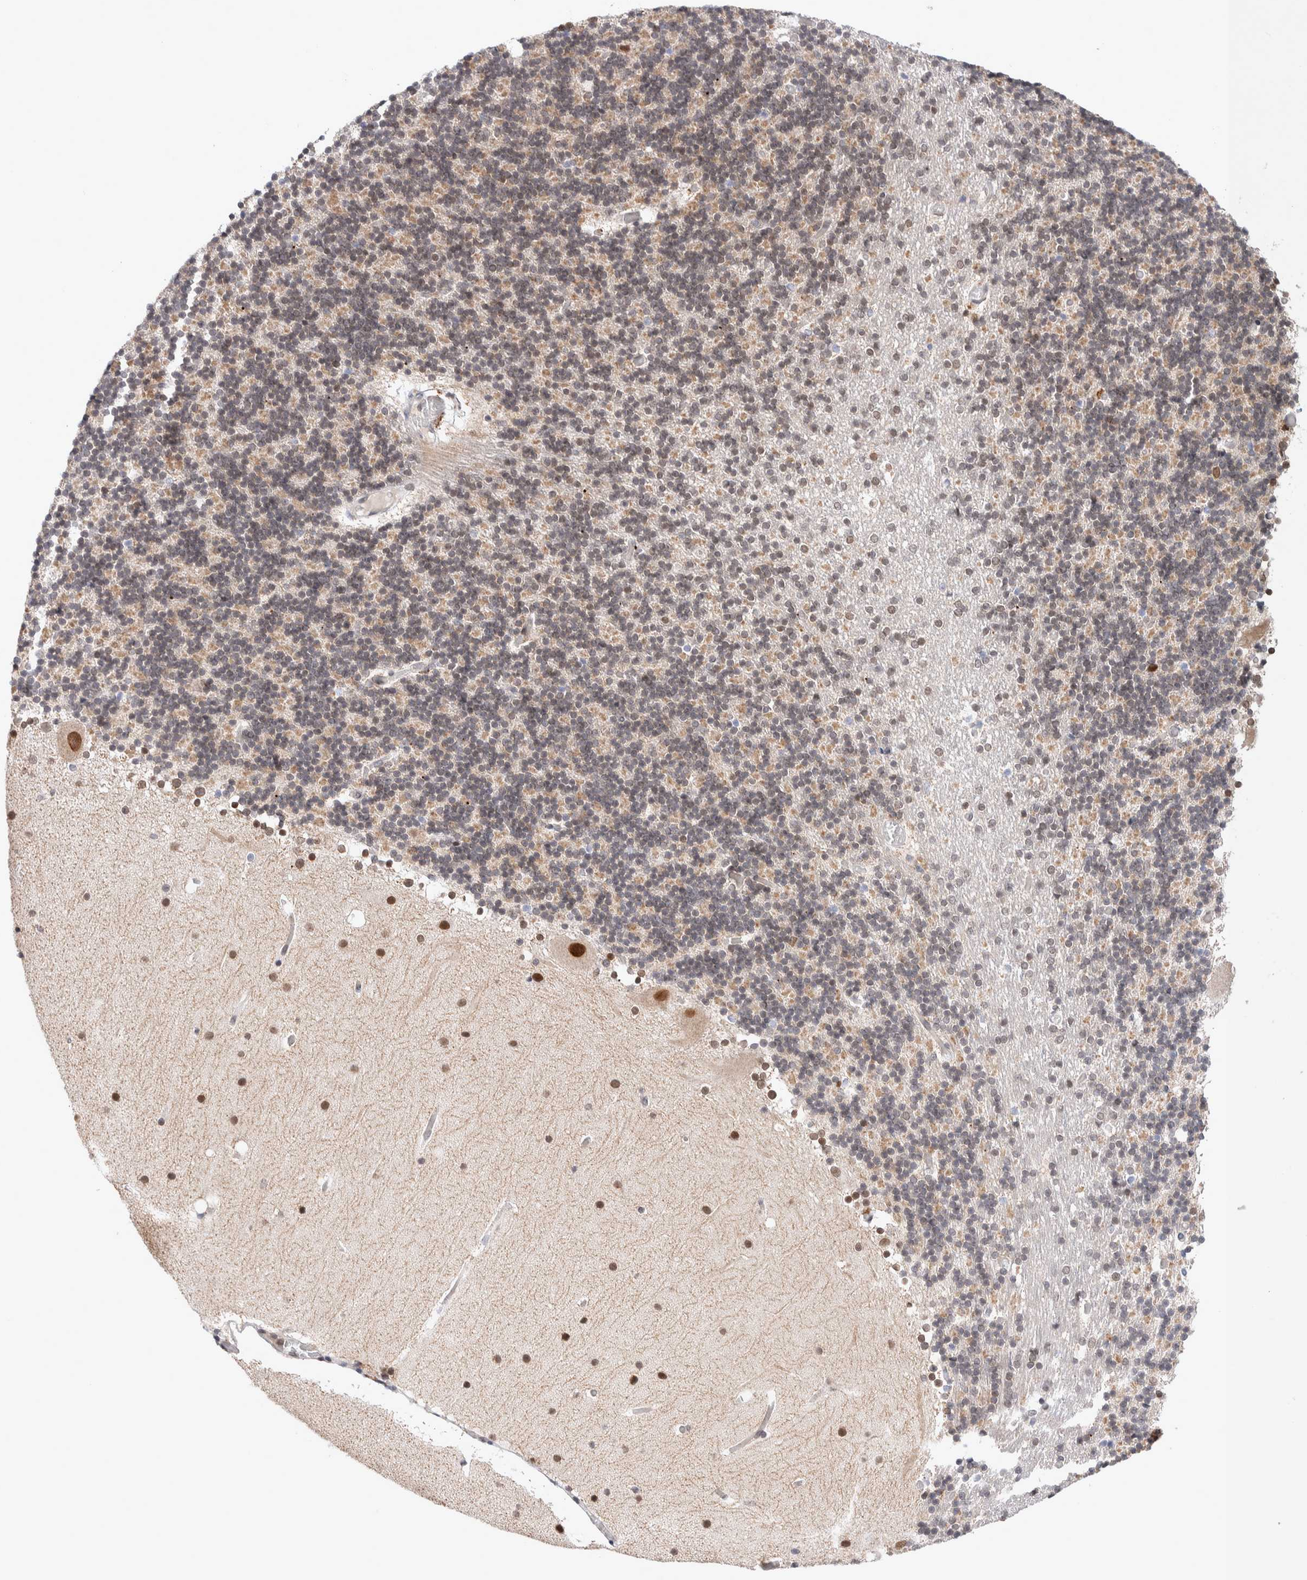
{"staining": {"intensity": "moderate", "quantity": "<25%", "location": "cytoplasmic/membranous,nuclear"}, "tissue": "cerebellum", "cell_type": "Cells in granular layer", "image_type": "normal", "snomed": [{"axis": "morphology", "description": "Normal tissue, NOS"}, {"axis": "topography", "description": "Cerebellum"}], "caption": "Cerebellum stained with DAB (3,3'-diaminobenzidine) immunohistochemistry (IHC) exhibits low levels of moderate cytoplasmic/membranous,nuclear expression in about <25% of cells in granular layer.", "gene": "CRAT", "patient": {"sex": "male", "age": 57}}